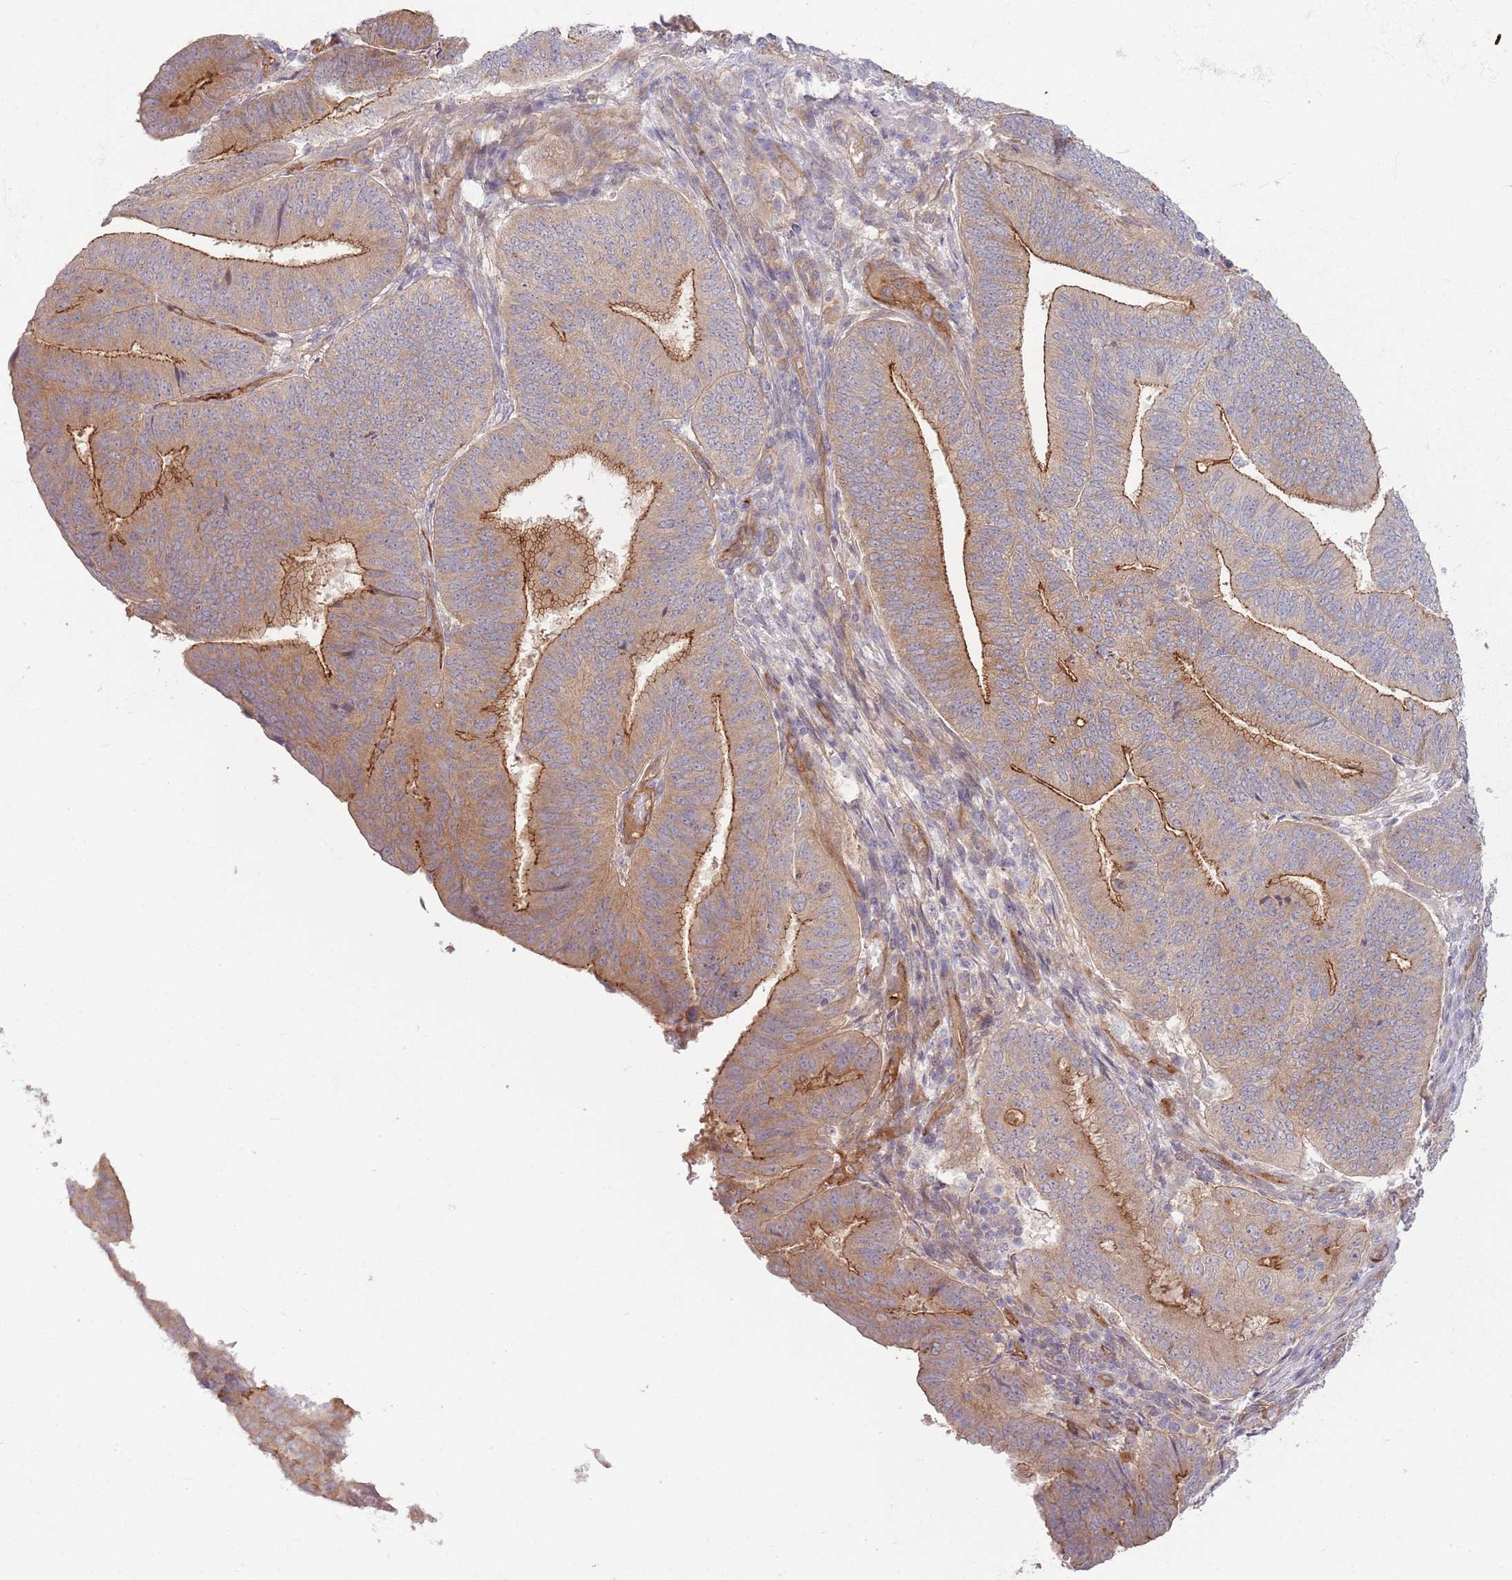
{"staining": {"intensity": "moderate", "quantity": ">75%", "location": "cytoplasmic/membranous"}, "tissue": "endometrial cancer", "cell_type": "Tumor cells", "image_type": "cancer", "snomed": [{"axis": "morphology", "description": "Adenocarcinoma, NOS"}, {"axis": "topography", "description": "Endometrium"}], "caption": "A medium amount of moderate cytoplasmic/membranous expression is identified in about >75% of tumor cells in endometrial adenocarcinoma tissue.", "gene": "SAV1", "patient": {"sex": "female", "age": 70}}